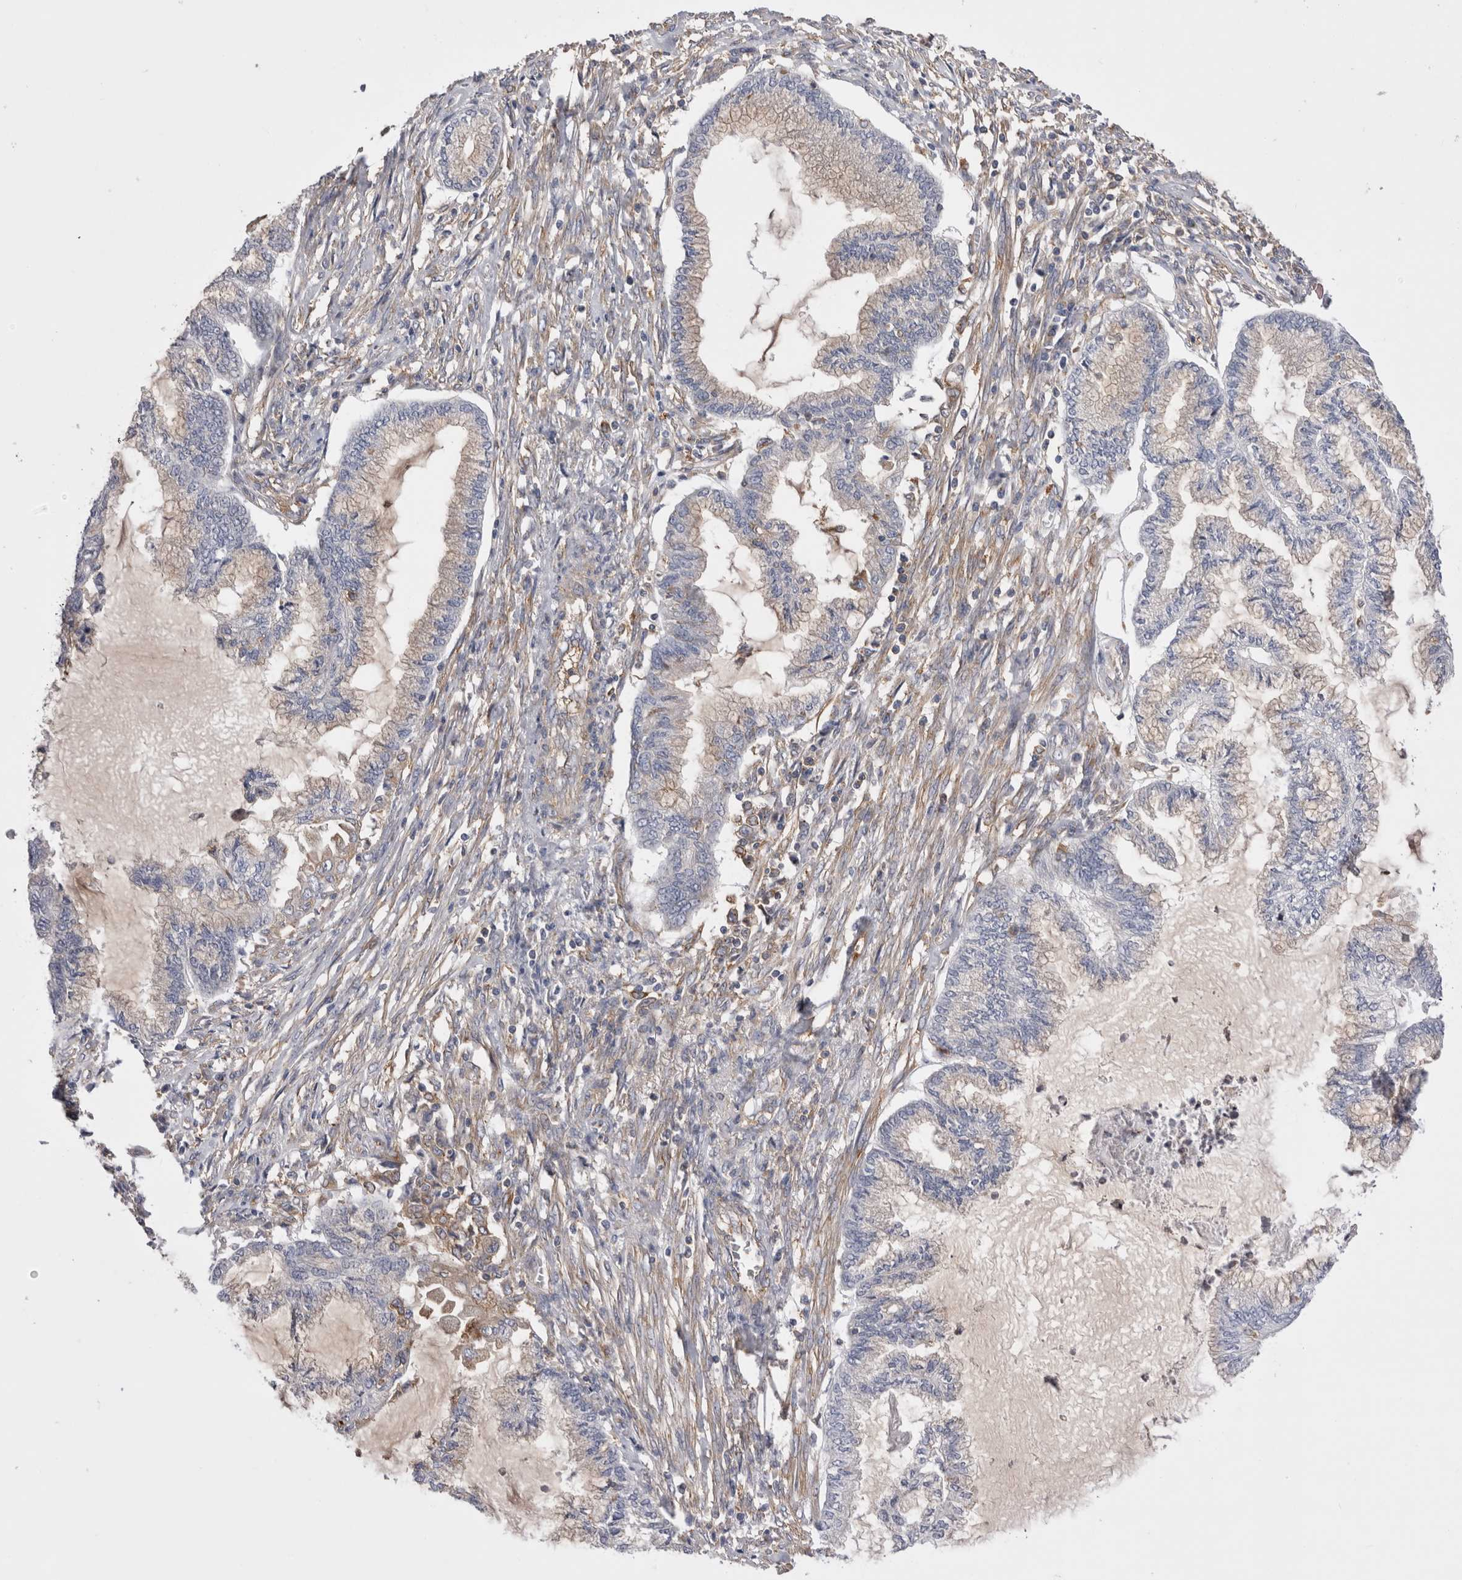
{"staining": {"intensity": "weak", "quantity": "<25%", "location": "cytoplasmic/membranous"}, "tissue": "endometrial cancer", "cell_type": "Tumor cells", "image_type": "cancer", "snomed": [{"axis": "morphology", "description": "Adenocarcinoma, NOS"}, {"axis": "topography", "description": "Endometrium"}], "caption": "Tumor cells show no significant staining in adenocarcinoma (endometrial).", "gene": "RAB11FIP1", "patient": {"sex": "female", "age": 86}}